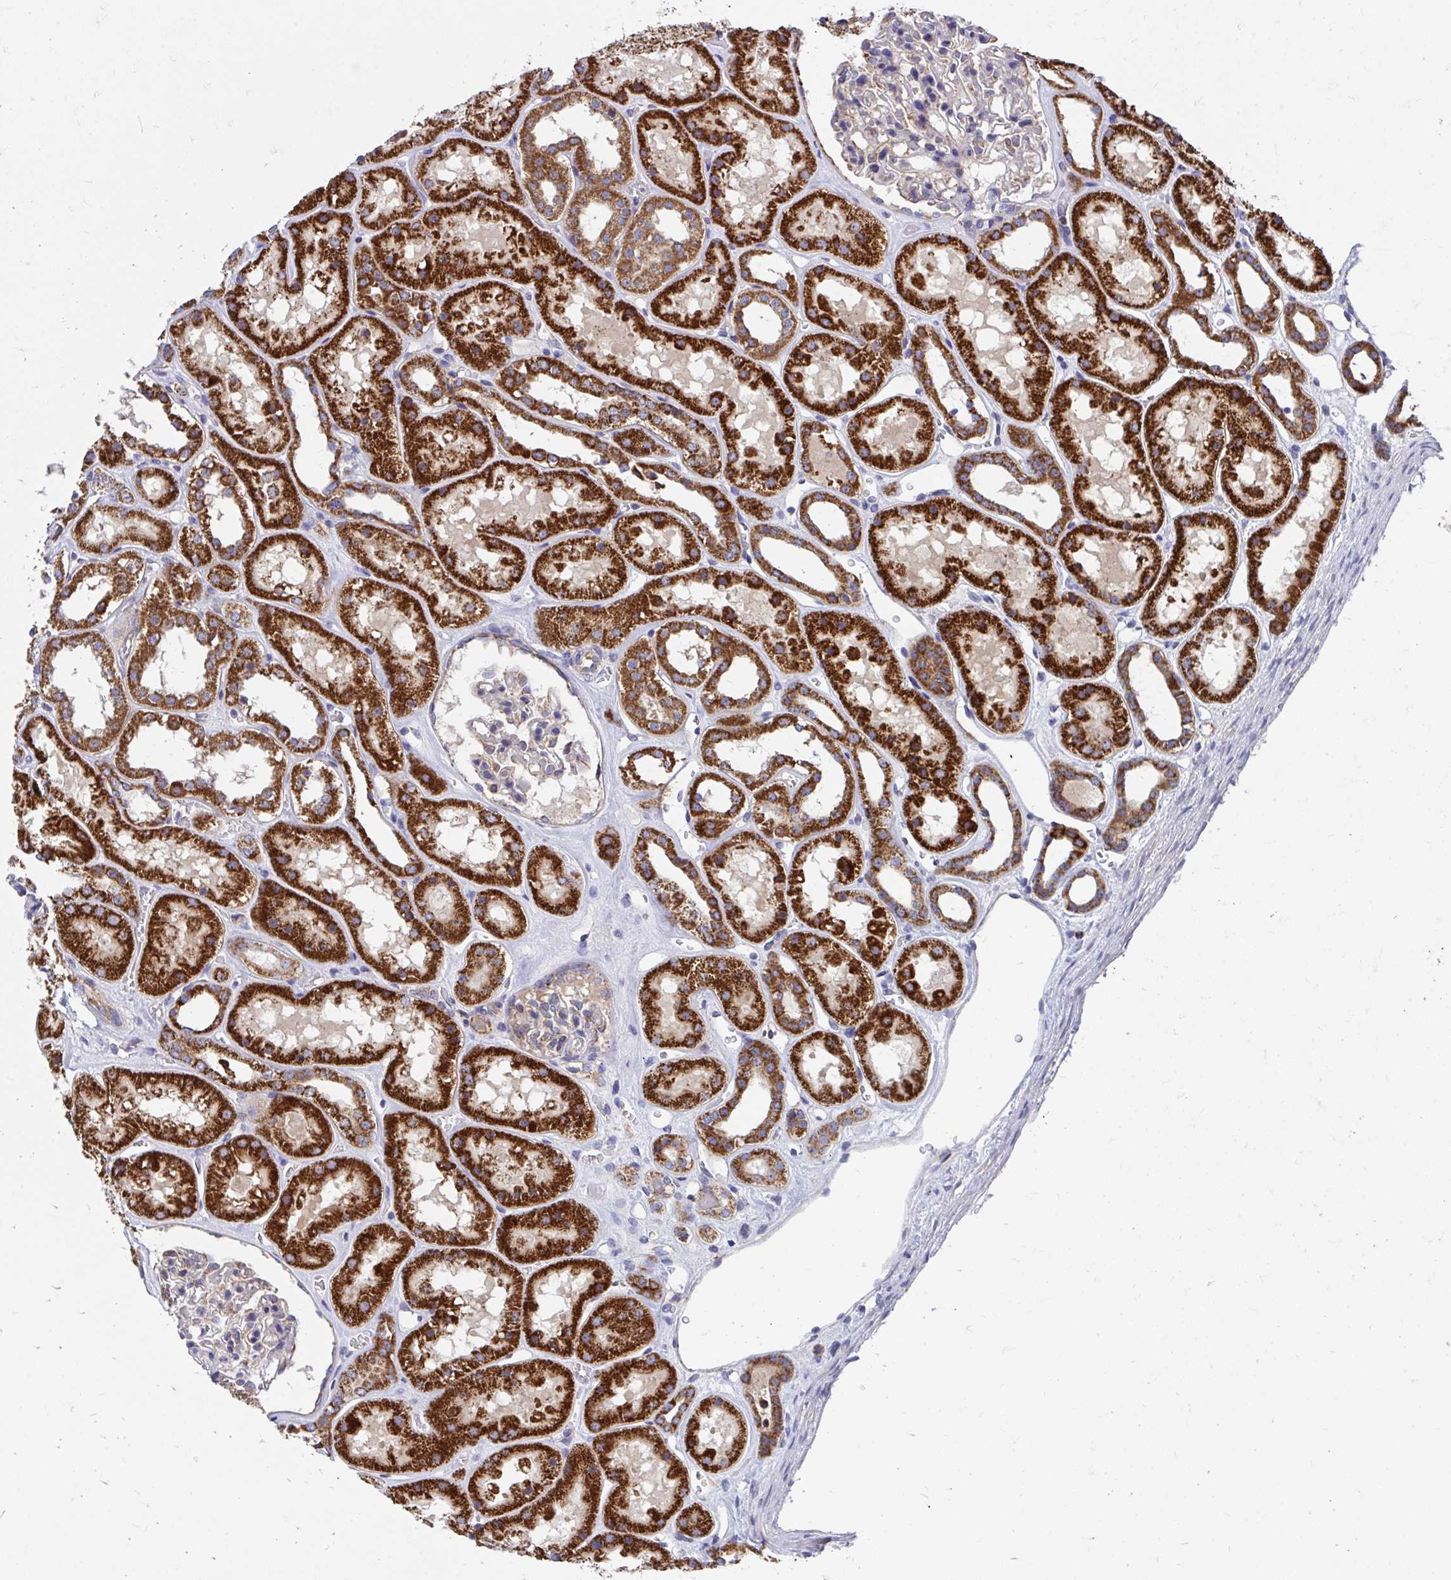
{"staining": {"intensity": "negative", "quantity": "none", "location": "none"}, "tissue": "kidney", "cell_type": "Cells in glomeruli", "image_type": "normal", "snomed": [{"axis": "morphology", "description": "Normal tissue, NOS"}, {"axis": "topography", "description": "Kidney"}], "caption": "High magnification brightfield microscopy of unremarkable kidney stained with DAB (brown) and counterstained with hematoxylin (blue): cells in glomeruli show no significant staining.", "gene": "FHIP1B", "patient": {"sex": "female", "age": 41}}